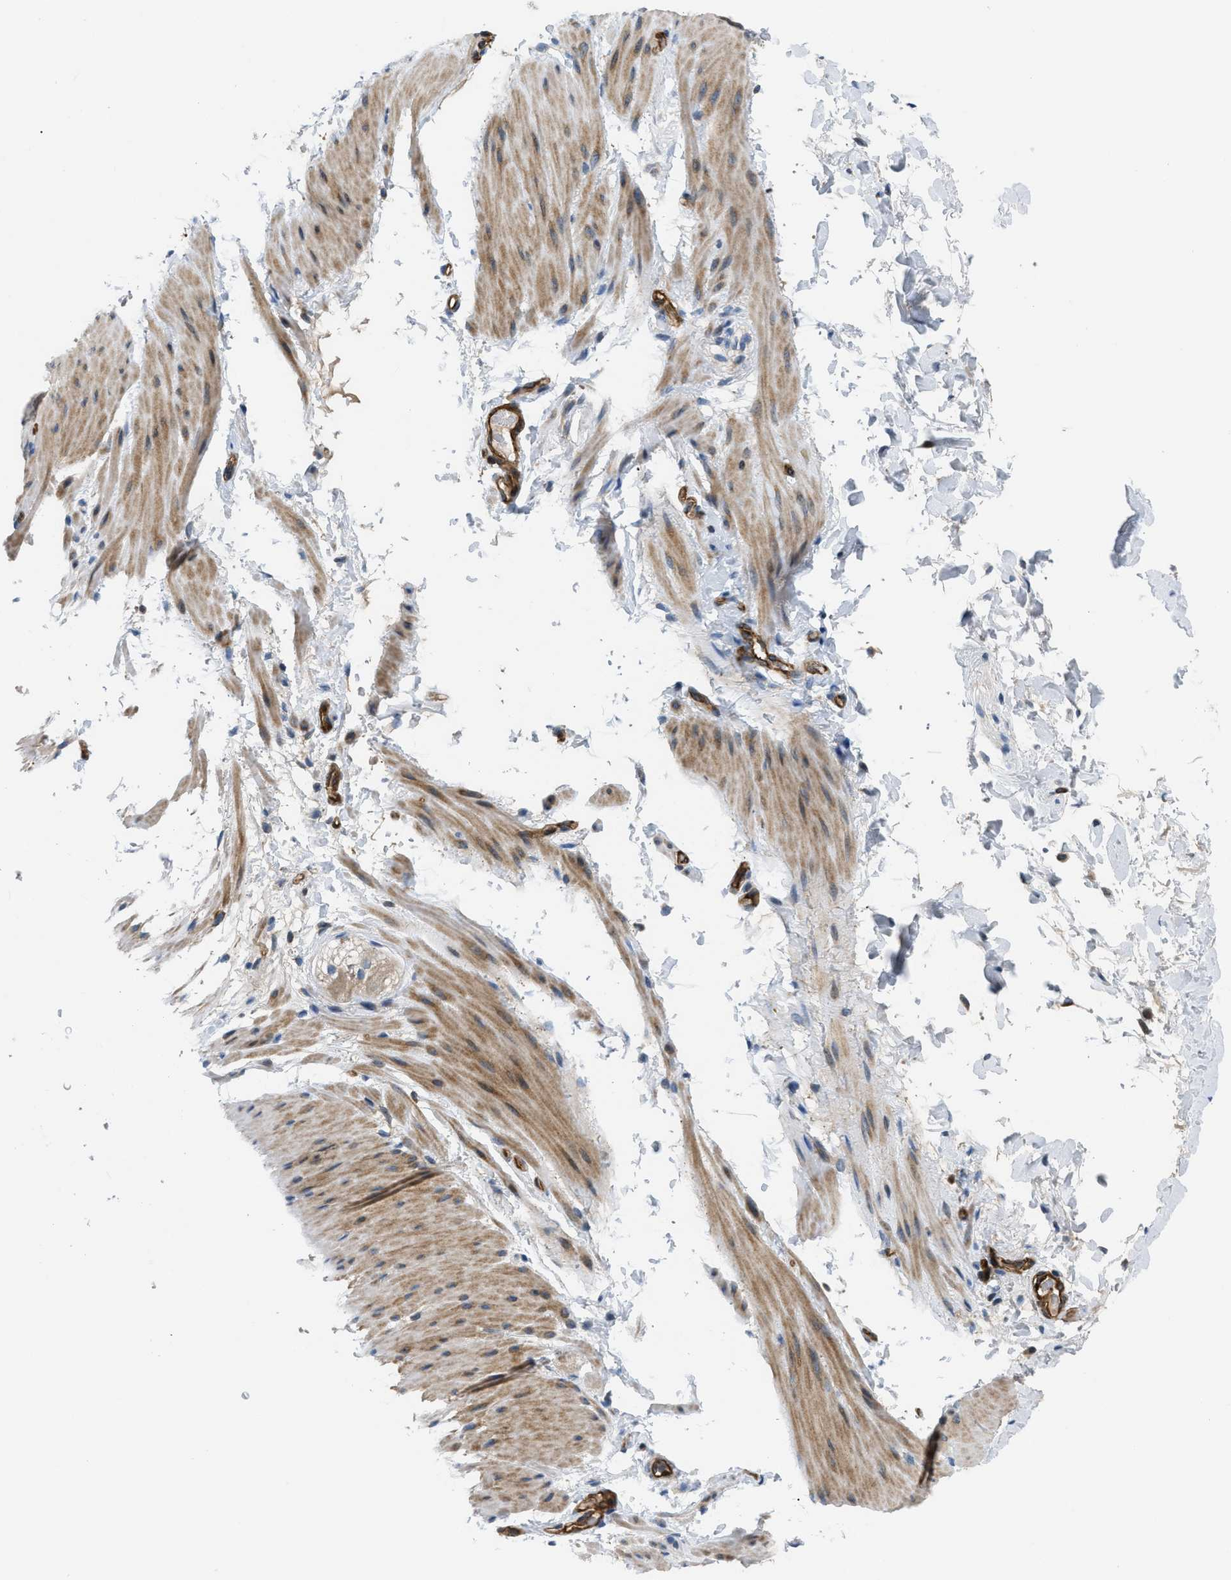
{"staining": {"intensity": "moderate", "quantity": ">75%", "location": "cytoplasmic/membranous"}, "tissue": "smooth muscle", "cell_type": "Smooth muscle cells", "image_type": "normal", "snomed": [{"axis": "morphology", "description": "Normal tissue, NOS"}, {"axis": "topography", "description": "Smooth muscle"}, {"axis": "topography", "description": "Colon"}], "caption": "A high-resolution photomicrograph shows IHC staining of normal smooth muscle, which shows moderate cytoplasmic/membranous positivity in about >75% of smooth muscle cells. The staining is performed using DAB brown chromogen to label protein expression. The nuclei are counter-stained blue using hematoxylin.", "gene": "ATP2A3", "patient": {"sex": "male", "age": 67}}